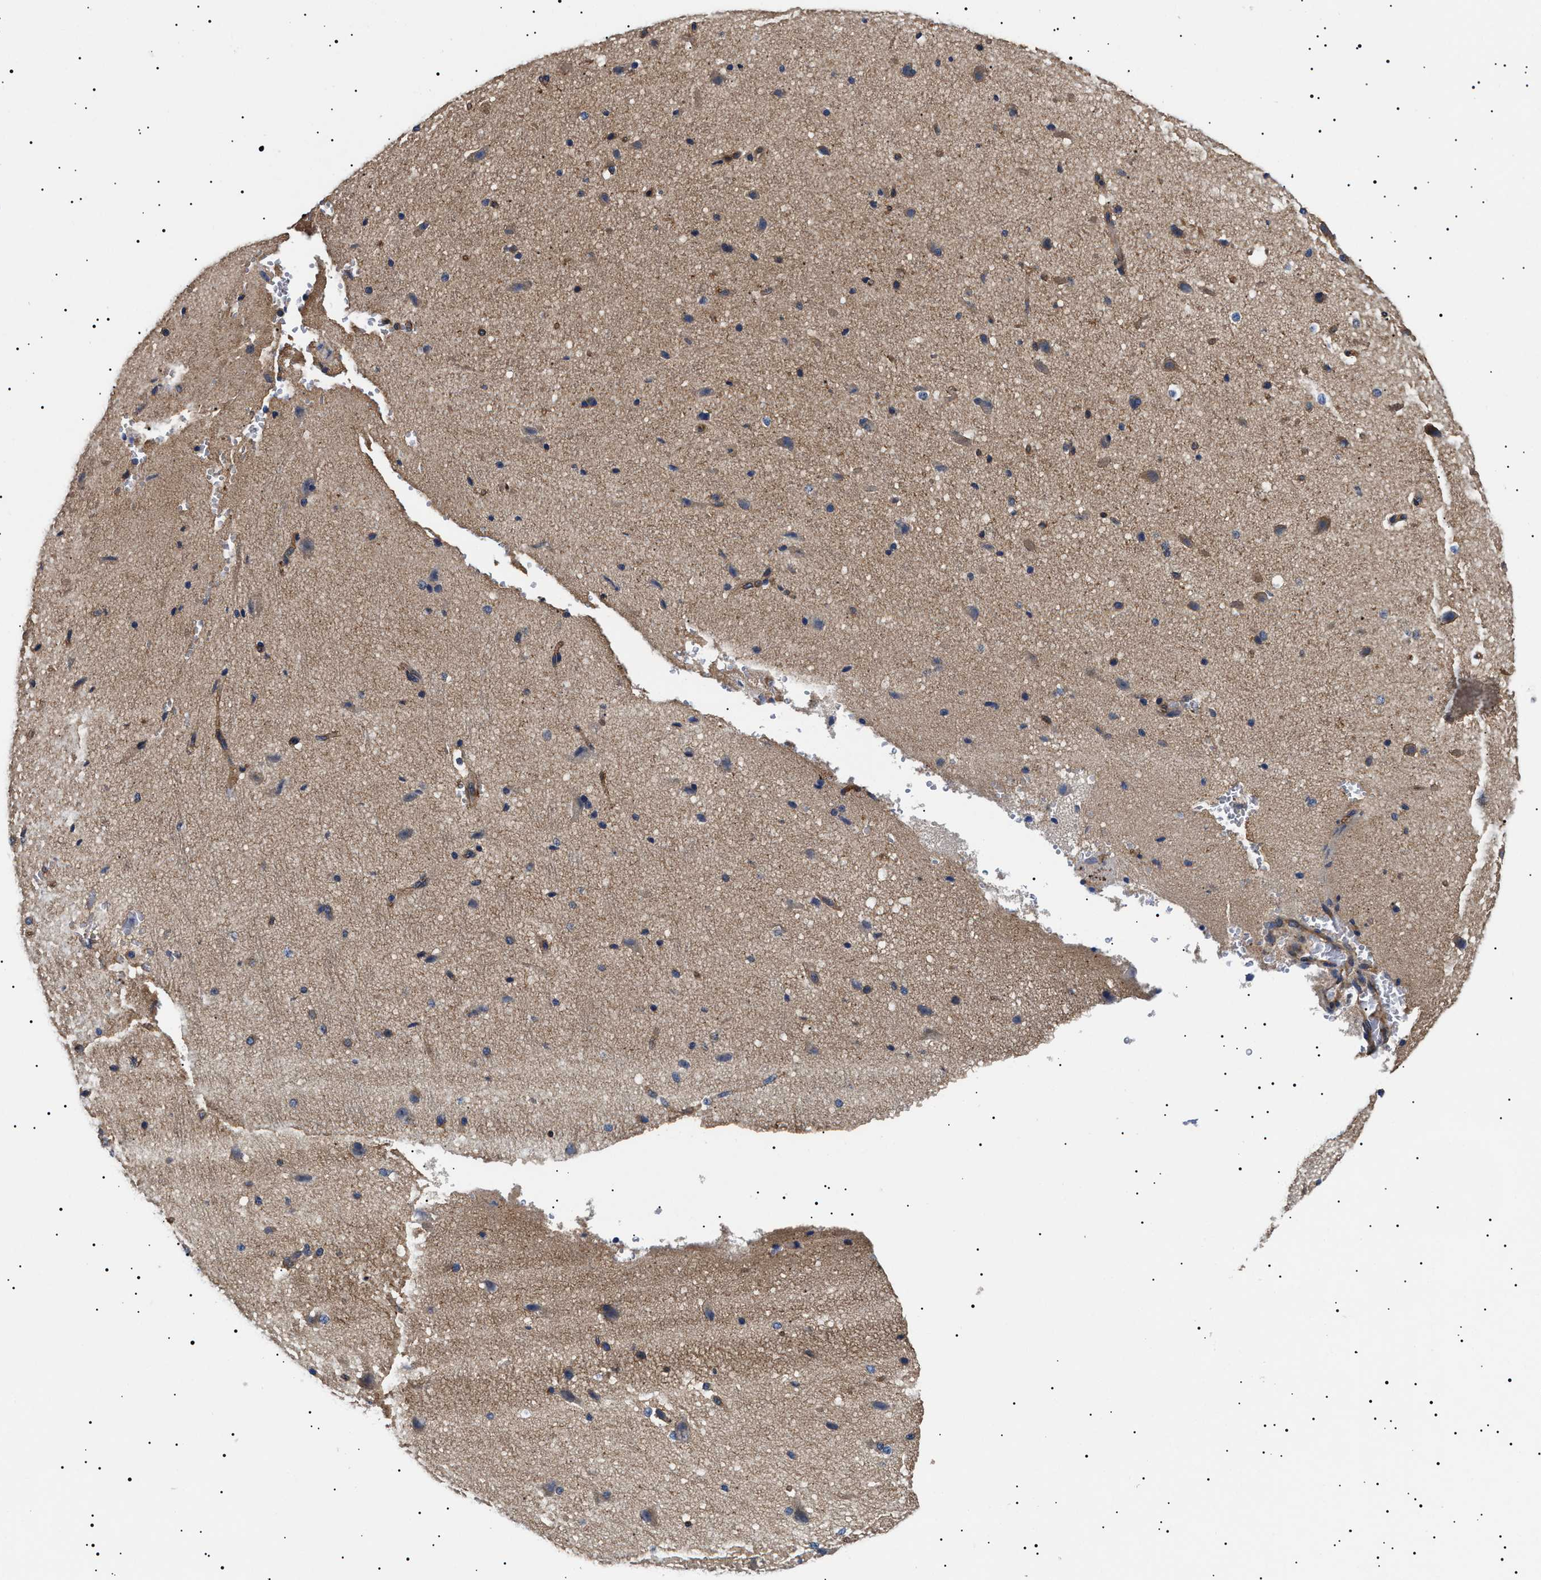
{"staining": {"intensity": "weak", "quantity": ">75%", "location": "cytoplasmic/membranous"}, "tissue": "cerebral cortex", "cell_type": "Endothelial cells", "image_type": "normal", "snomed": [{"axis": "morphology", "description": "Normal tissue, NOS"}, {"axis": "morphology", "description": "Developmental malformation"}, {"axis": "topography", "description": "Cerebral cortex"}], "caption": "Immunohistochemical staining of unremarkable human cerebral cortex shows low levels of weak cytoplasmic/membranous positivity in about >75% of endothelial cells. (brown staining indicates protein expression, while blue staining denotes nuclei).", "gene": "TPP2", "patient": {"sex": "female", "age": 30}}